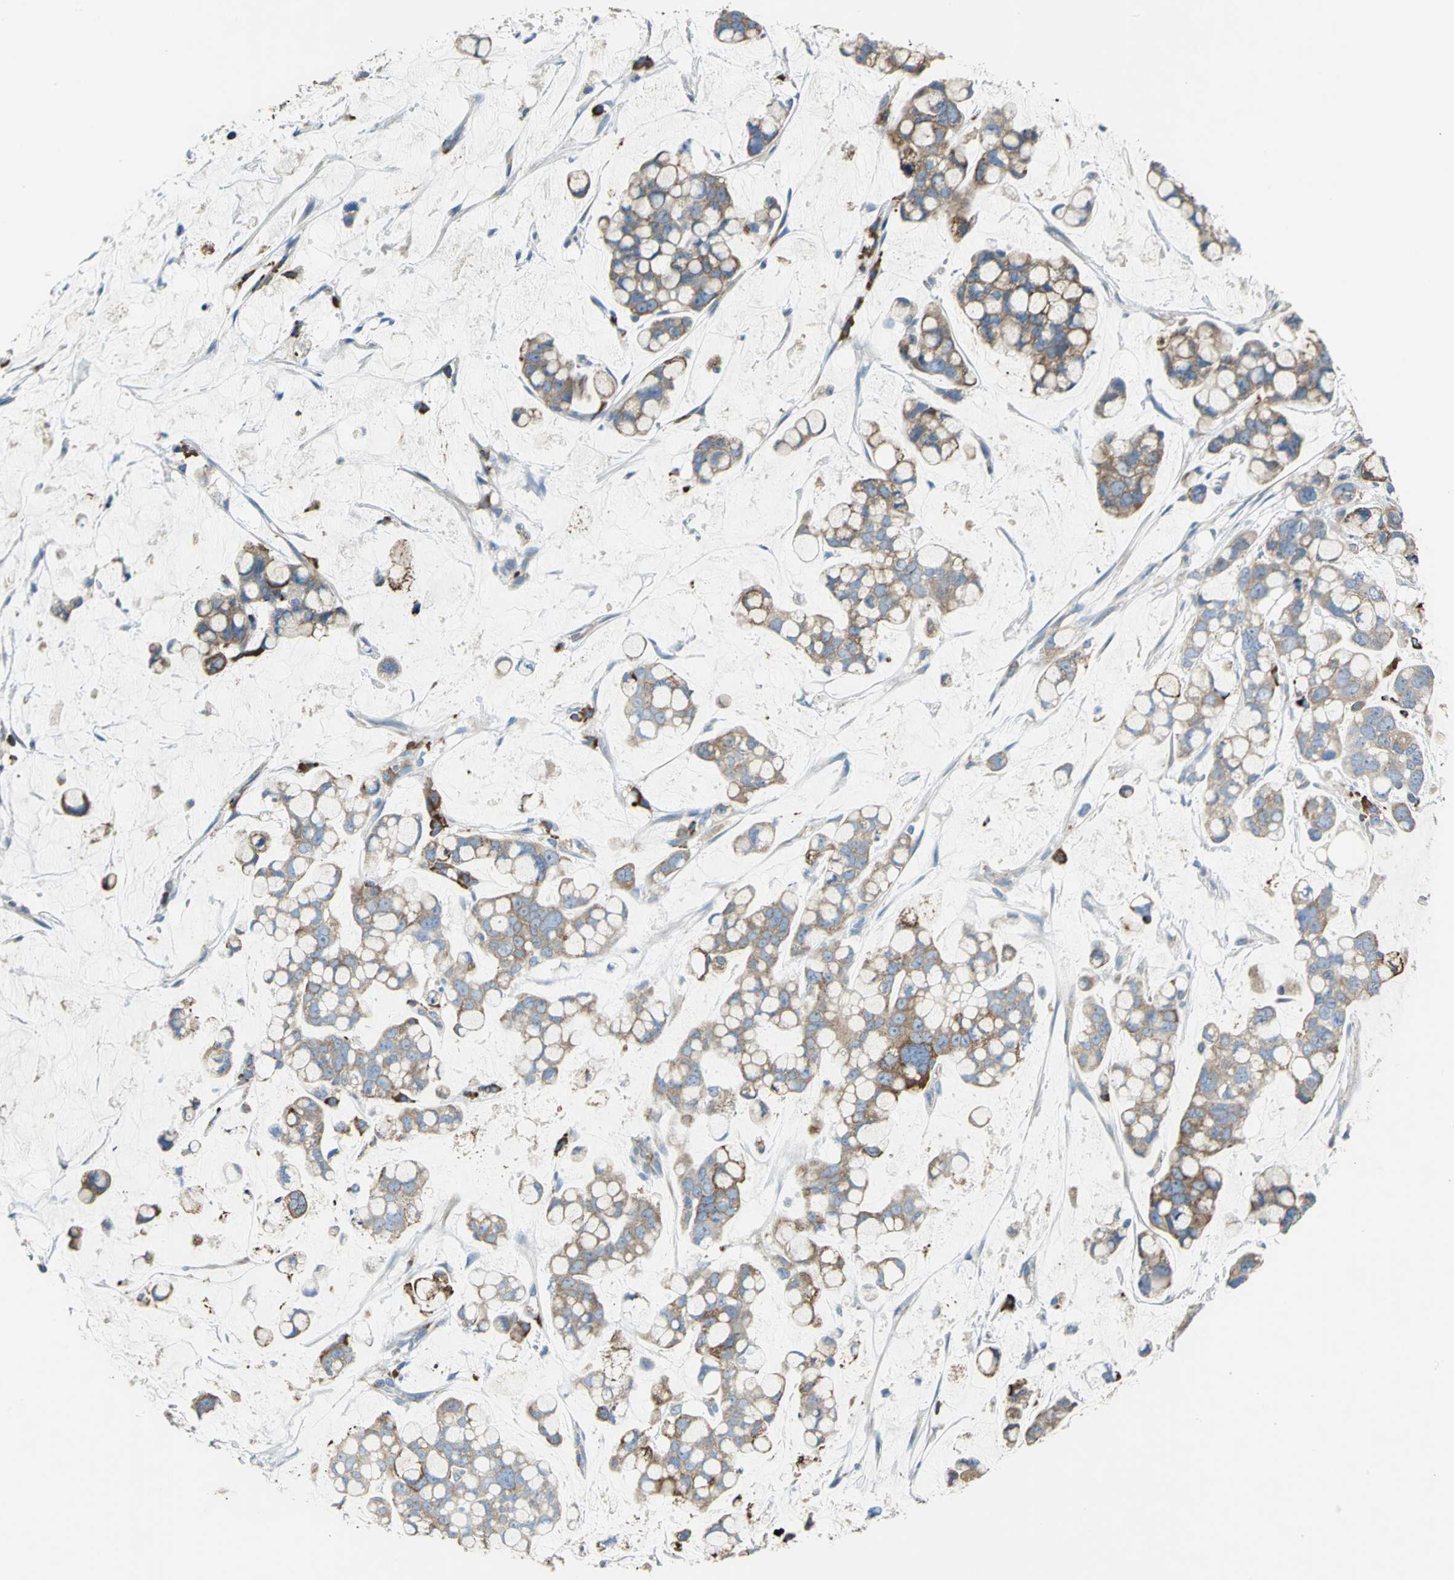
{"staining": {"intensity": "moderate", "quantity": ">75%", "location": "cytoplasmic/membranous"}, "tissue": "stomach cancer", "cell_type": "Tumor cells", "image_type": "cancer", "snomed": [{"axis": "morphology", "description": "Adenocarcinoma, NOS"}, {"axis": "topography", "description": "Stomach, lower"}], "caption": "Immunohistochemical staining of human stomach adenocarcinoma shows moderate cytoplasmic/membranous protein staining in approximately >75% of tumor cells. The protein is shown in brown color, while the nuclei are stained blue.", "gene": "TULP4", "patient": {"sex": "male", "age": 84}}